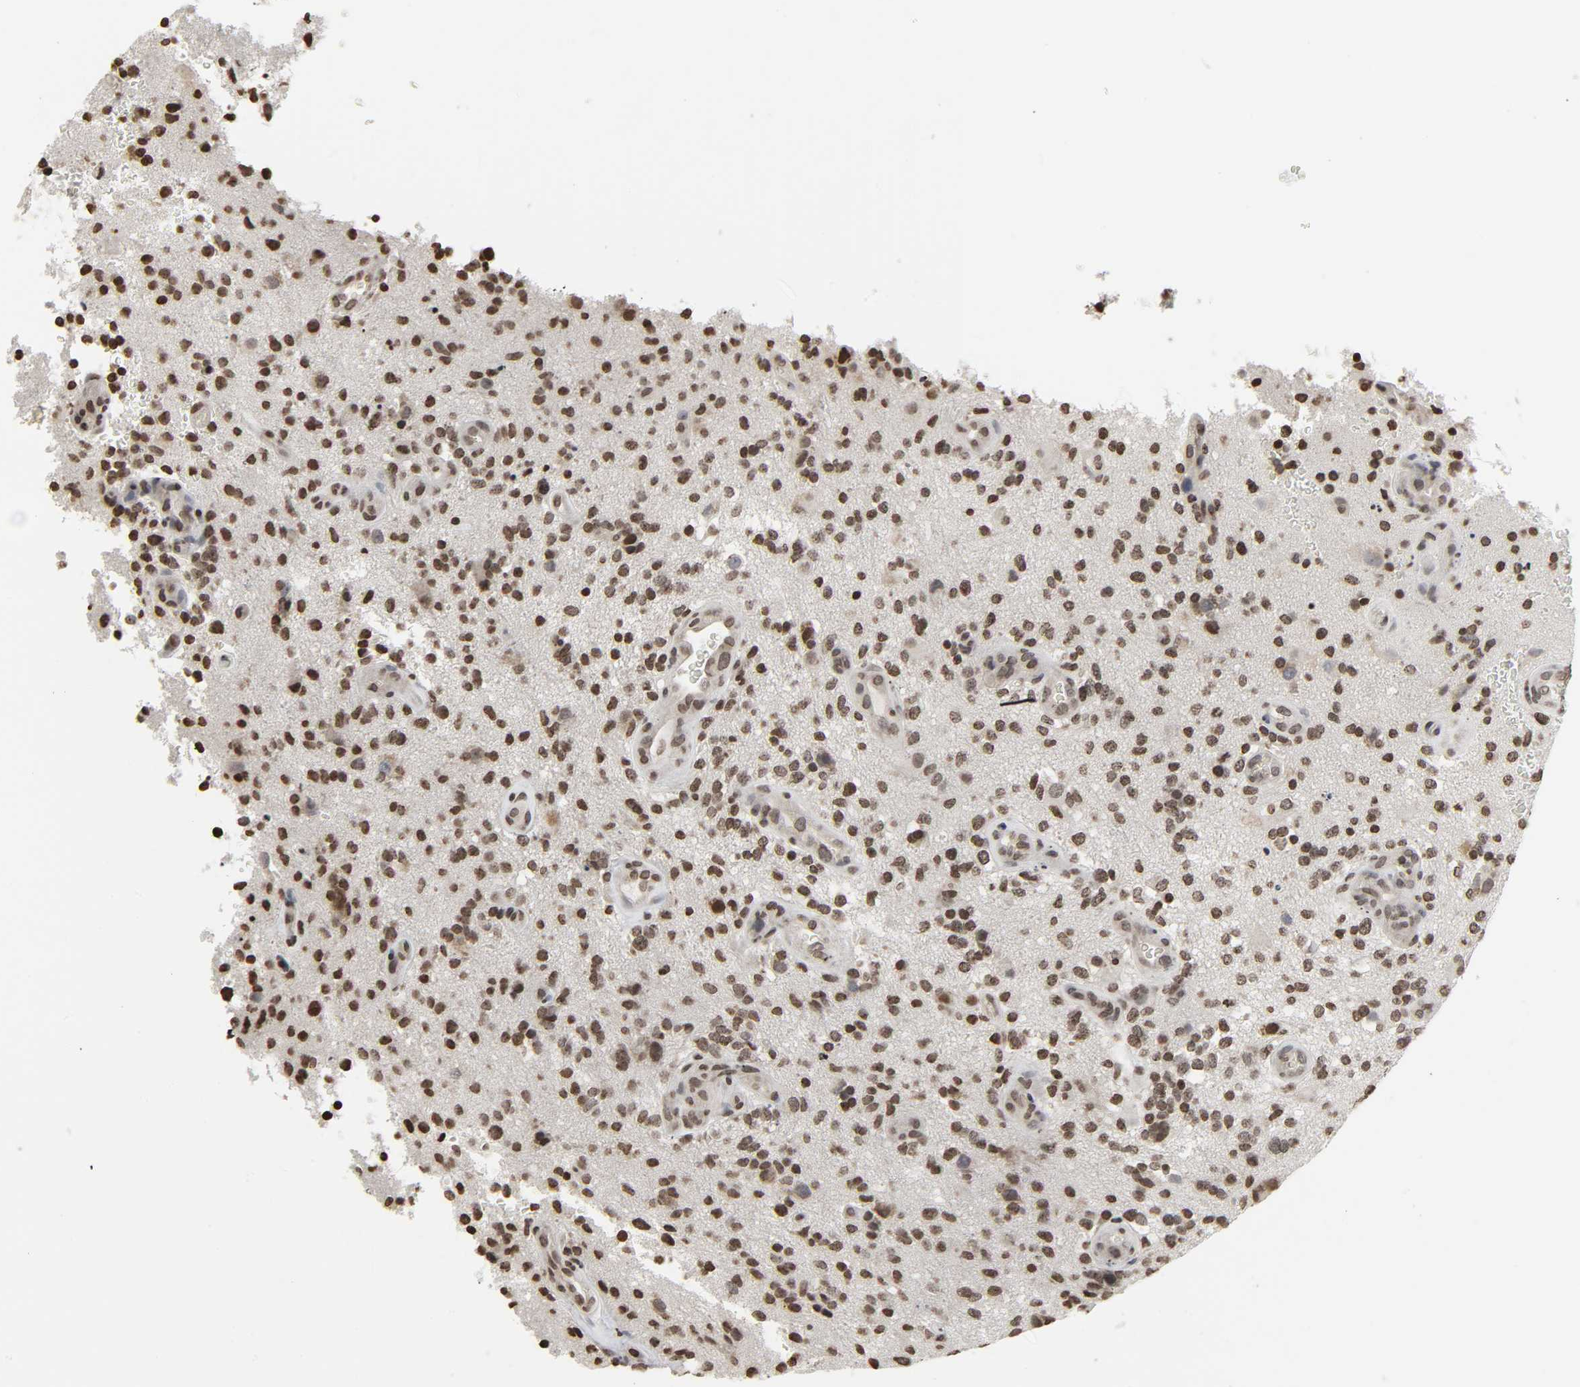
{"staining": {"intensity": "moderate", "quantity": ">75%", "location": "nuclear"}, "tissue": "glioma", "cell_type": "Tumor cells", "image_type": "cancer", "snomed": [{"axis": "morphology", "description": "Normal tissue, NOS"}, {"axis": "morphology", "description": "Glioma, malignant, High grade"}, {"axis": "topography", "description": "Cerebral cortex"}], "caption": "Tumor cells display moderate nuclear expression in approximately >75% of cells in high-grade glioma (malignant). (DAB IHC, brown staining for protein, blue staining for nuclei).", "gene": "ELAVL1", "patient": {"sex": "male", "age": 75}}